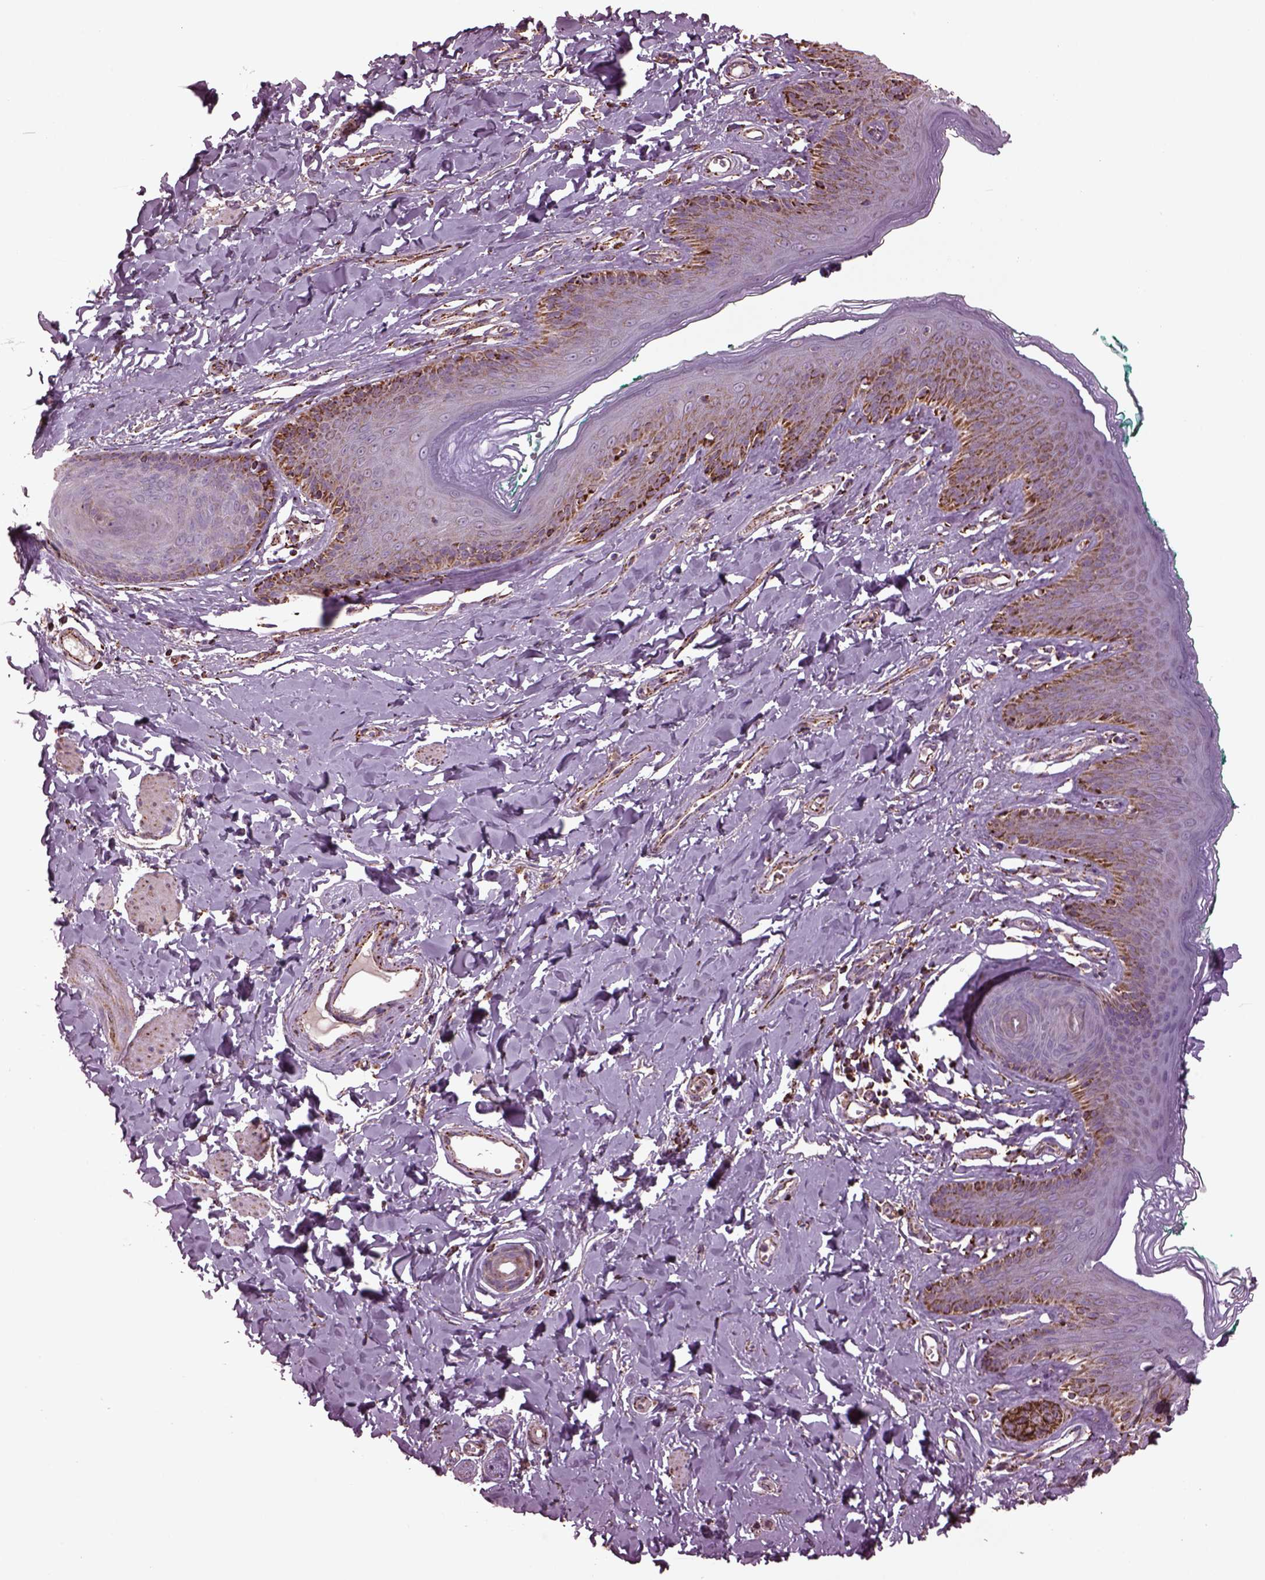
{"staining": {"intensity": "weak", "quantity": "<25%", "location": "cytoplasmic/membranous"}, "tissue": "skin", "cell_type": "Epidermal cells", "image_type": "normal", "snomed": [{"axis": "morphology", "description": "Normal tissue, NOS"}, {"axis": "topography", "description": "Vulva"}], "caption": "DAB immunohistochemical staining of benign skin demonstrates no significant staining in epidermal cells.", "gene": "TMEM254", "patient": {"sex": "female", "age": 66}}